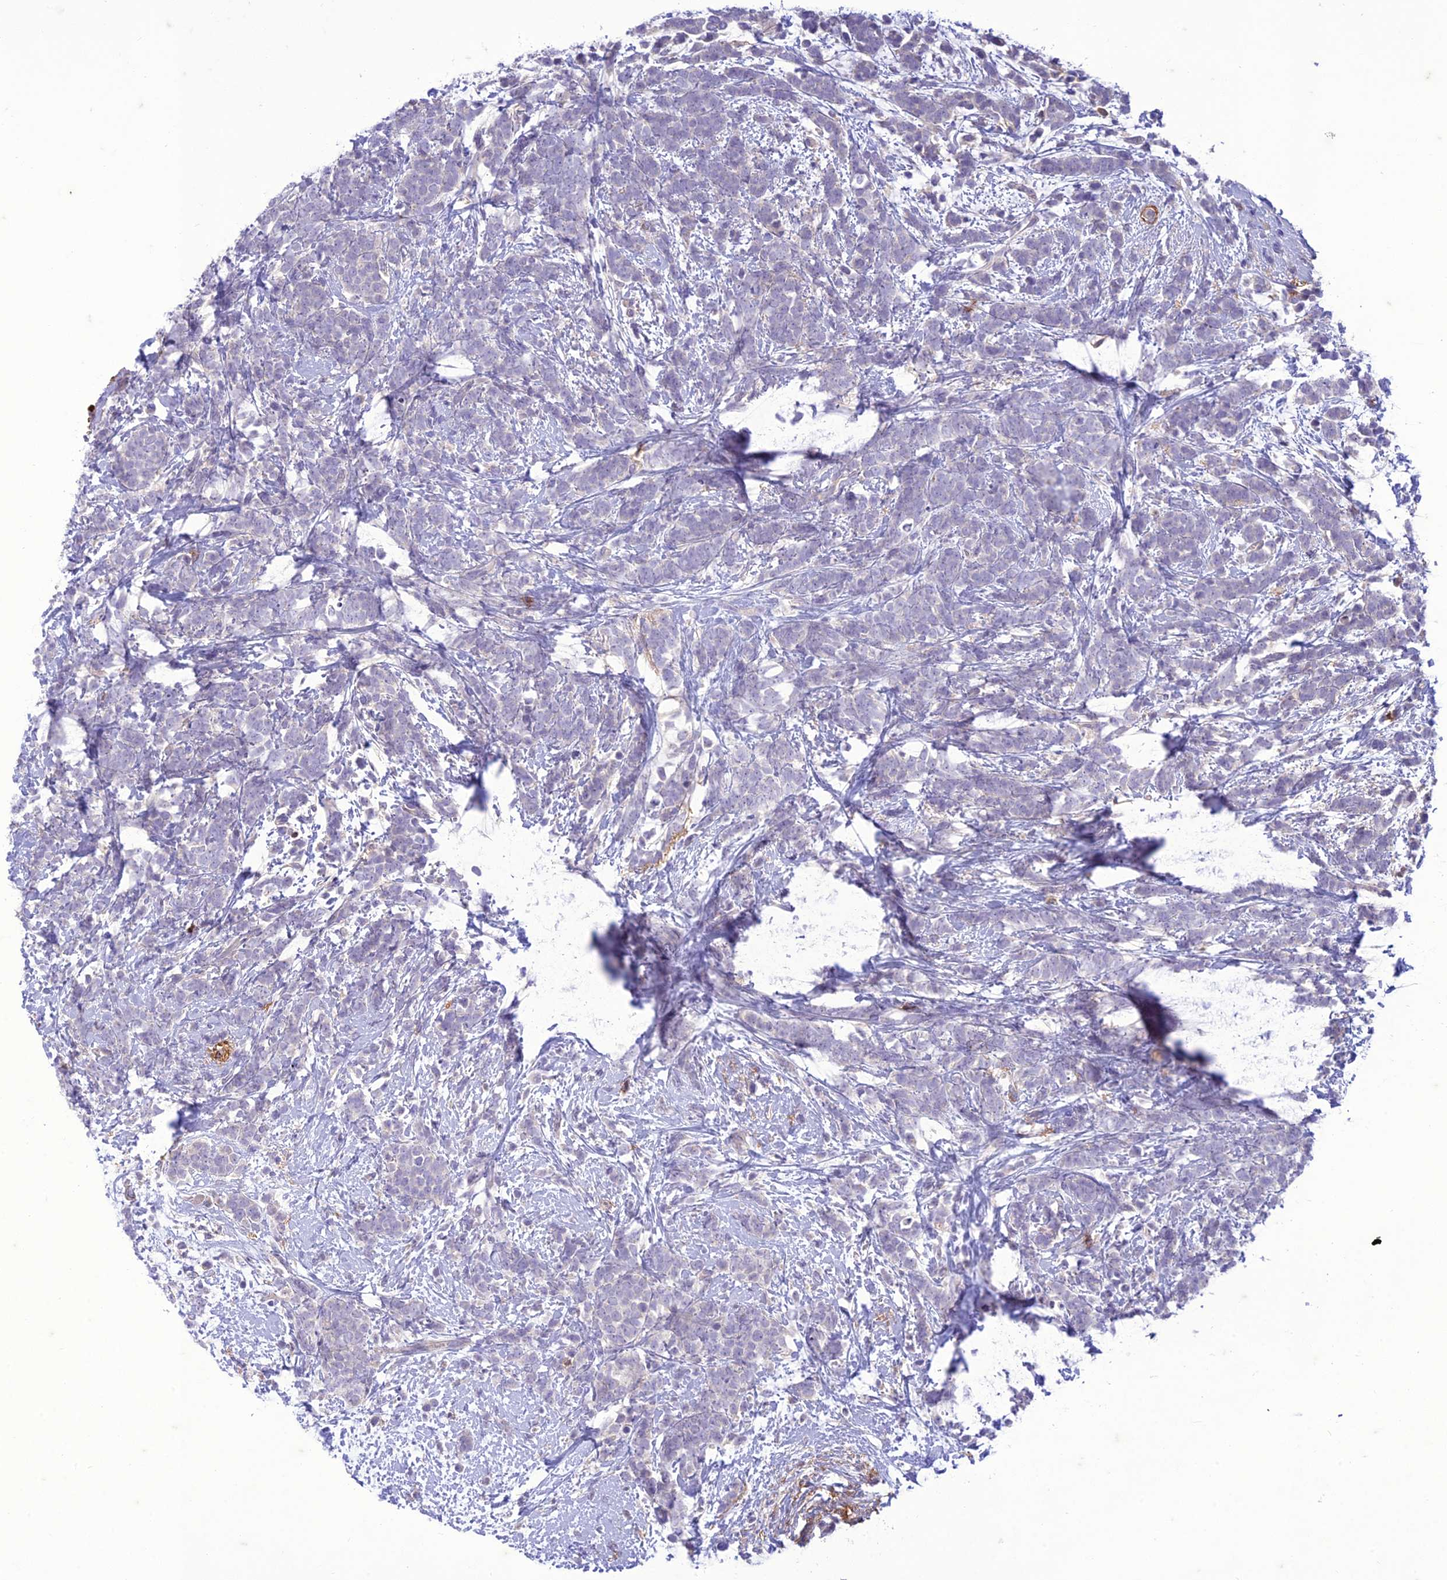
{"staining": {"intensity": "negative", "quantity": "none", "location": "none"}, "tissue": "breast cancer", "cell_type": "Tumor cells", "image_type": "cancer", "snomed": [{"axis": "morphology", "description": "Lobular carcinoma"}, {"axis": "topography", "description": "Breast"}], "caption": "The photomicrograph exhibits no significant positivity in tumor cells of lobular carcinoma (breast).", "gene": "ITGAE", "patient": {"sex": "female", "age": 58}}